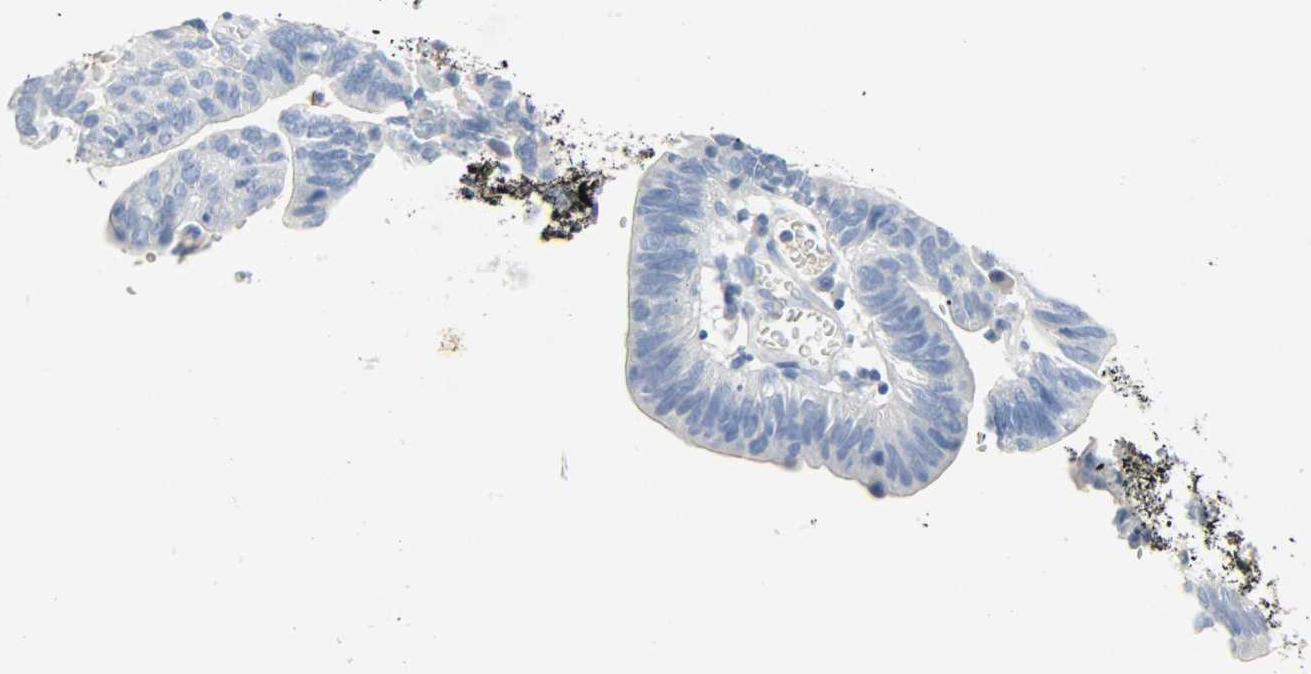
{"staining": {"intensity": "negative", "quantity": "none", "location": "none"}, "tissue": "stomach cancer", "cell_type": "Tumor cells", "image_type": "cancer", "snomed": [{"axis": "morphology", "description": "Adenocarcinoma, NOS"}, {"axis": "topography", "description": "Stomach"}], "caption": "An immunohistochemistry photomicrograph of stomach cancer is shown. There is no staining in tumor cells of stomach cancer.", "gene": "CRP", "patient": {"sex": "male", "age": 59}}